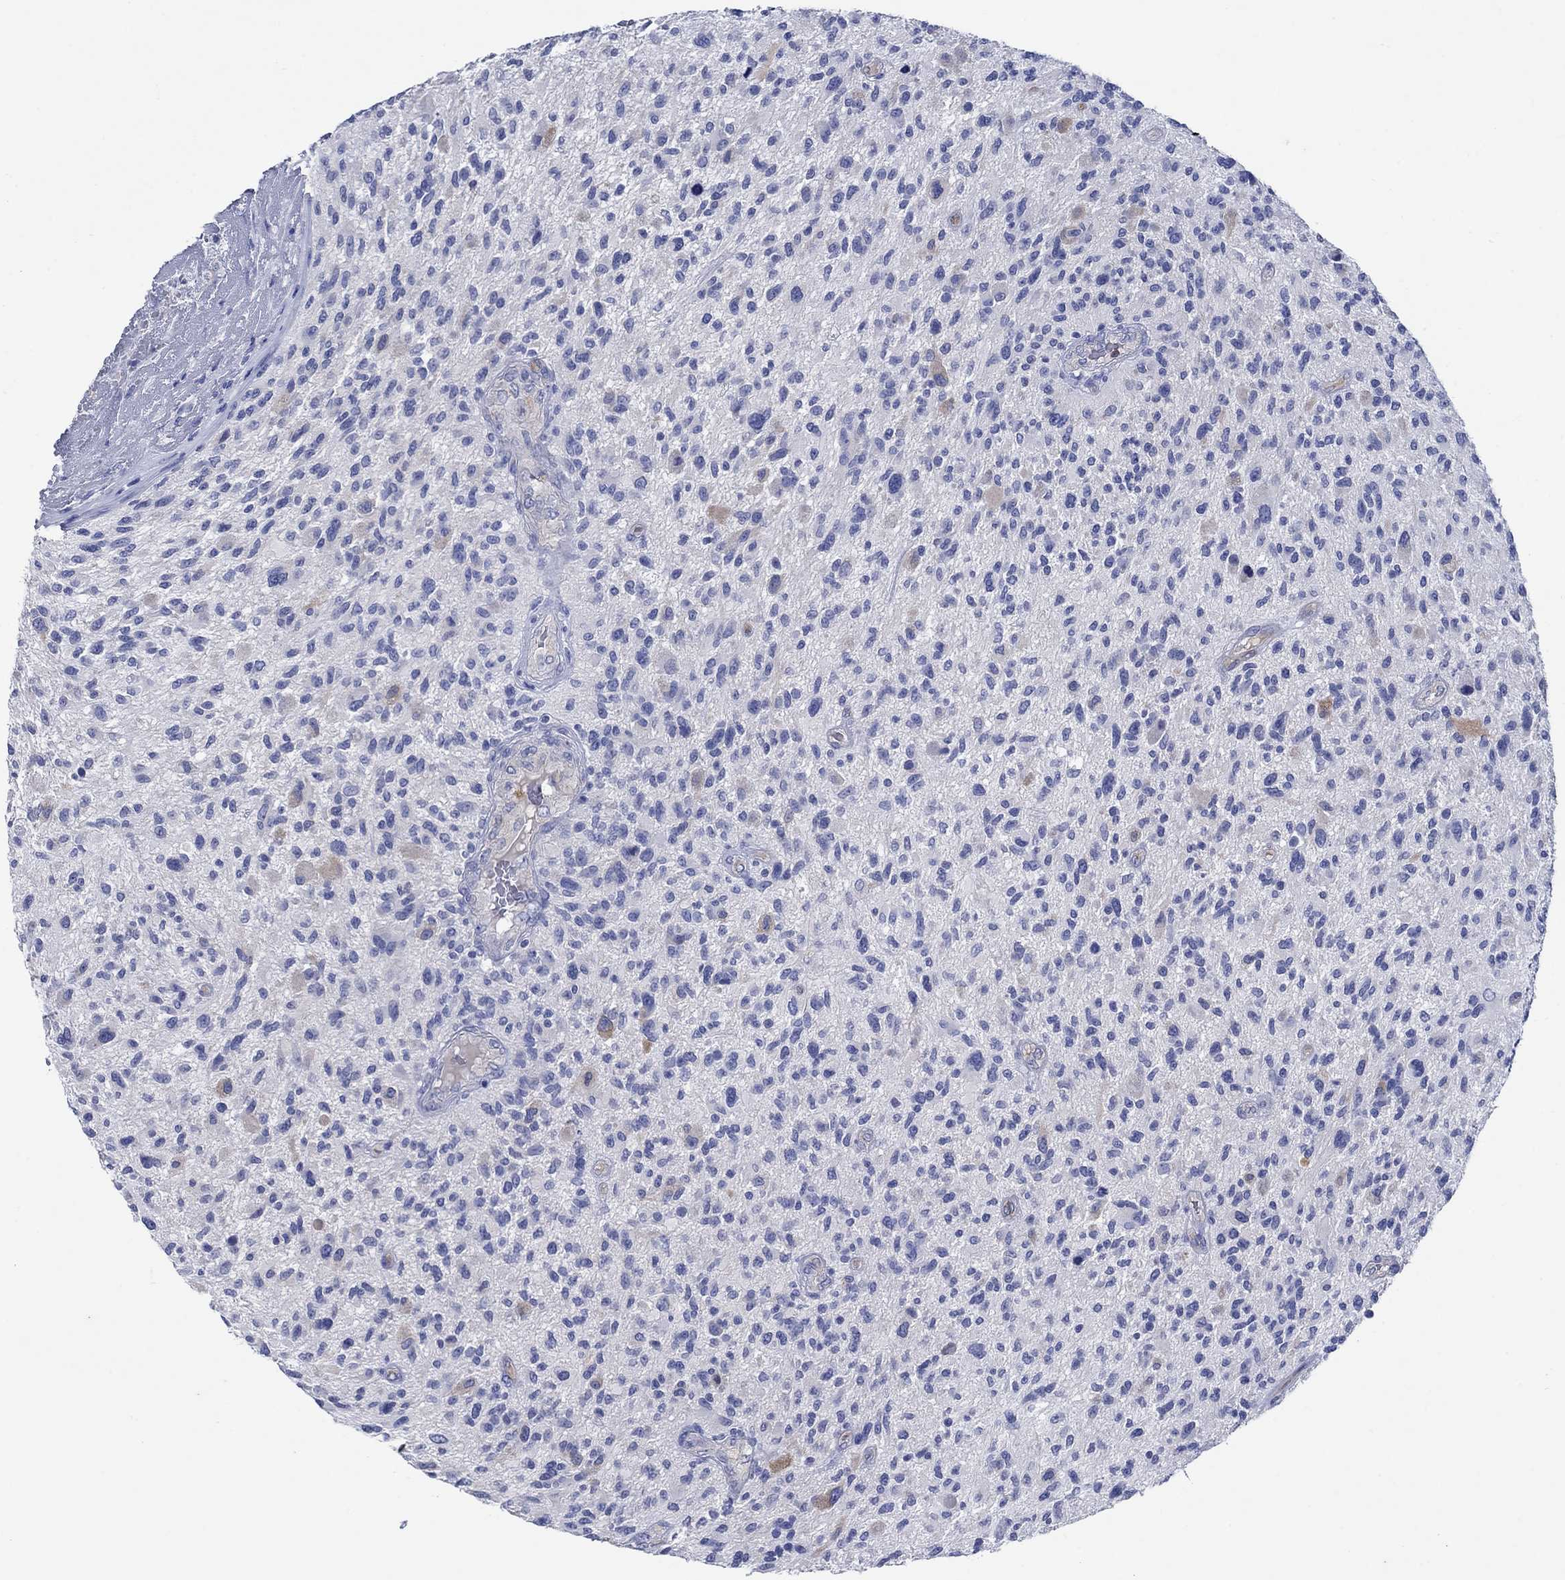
{"staining": {"intensity": "weak", "quantity": "<25%", "location": "cytoplasmic/membranous"}, "tissue": "glioma", "cell_type": "Tumor cells", "image_type": "cancer", "snomed": [{"axis": "morphology", "description": "Glioma, malignant, High grade"}, {"axis": "topography", "description": "Brain"}], "caption": "An immunohistochemistry photomicrograph of high-grade glioma (malignant) is shown. There is no staining in tumor cells of high-grade glioma (malignant).", "gene": "TRIM16", "patient": {"sex": "male", "age": 47}}